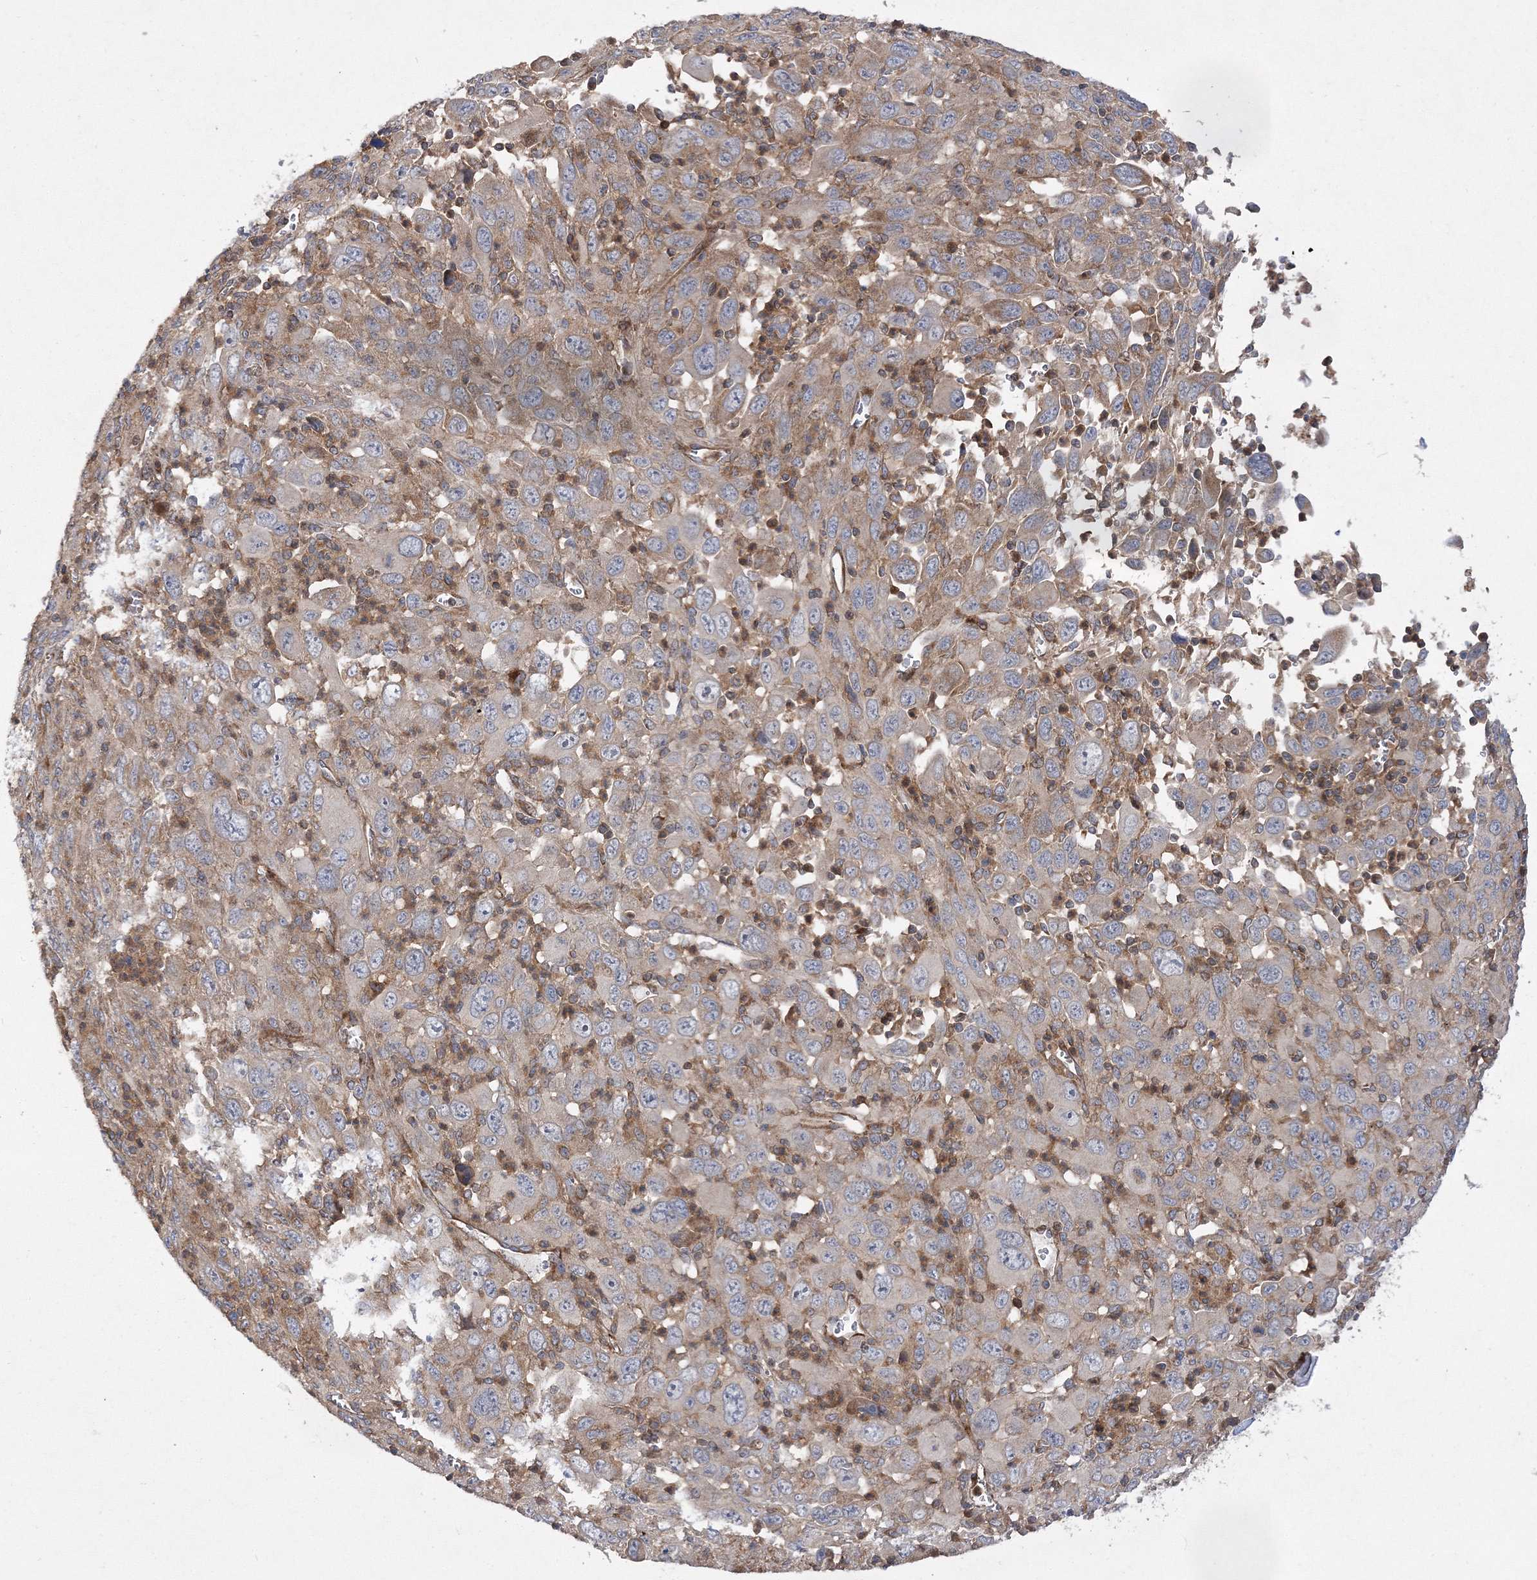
{"staining": {"intensity": "weak", "quantity": "<25%", "location": "cytoplasmic/membranous"}, "tissue": "melanoma", "cell_type": "Tumor cells", "image_type": "cancer", "snomed": [{"axis": "morphology", "description": "Malignant melanoma, Metastatic site"}, {"axis": "topography", "description": "Skin"}], "caption": "Melanoma stained for a protein using IHC displays no staining tumor cells.", "gene": "DNAJC13", "patient": {"sex": "female", "age": 56}}